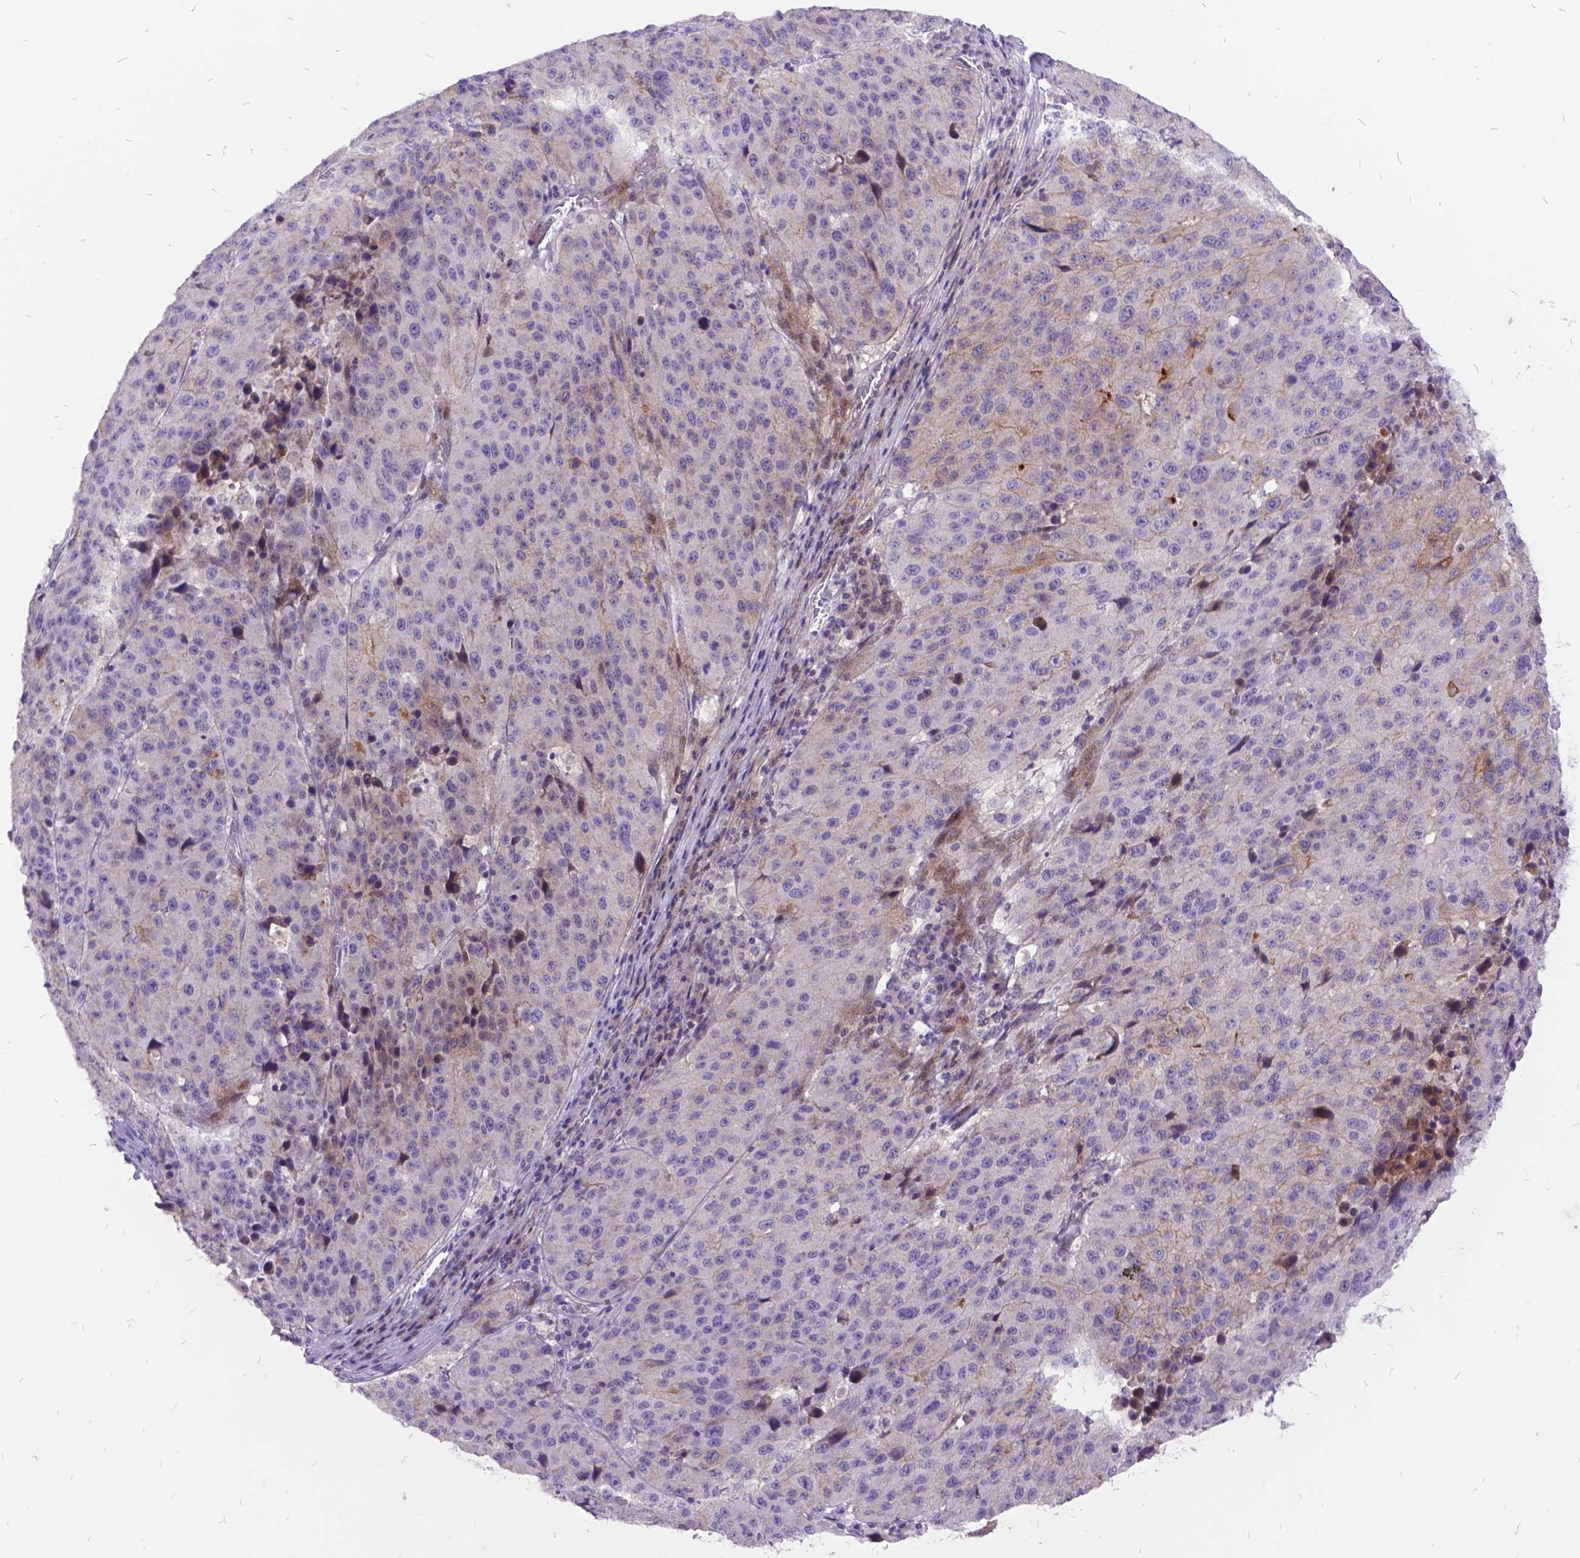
{"staining": {"intensity": "weak", "quantity": "25%-75%", "location": "cytoplasmic/membranous"}, "tissue": "stomach cancer", "cell_type": "Tumor cells", "image_type": "cancer", "snomed": [{"axis": "morphology", "description": "Adenocarcinoma, NOS"}, {"axis": "topography", "description": "Stomach"}], "caption": "About 25%-75% of tumor cells in stomach adenocarcinoma reveal weak cytoplasmic/membranous protein positivity as visualized by brown immunohistochemical staining.", "gene": "ITGB6", "patient": {"sex": "male", "age": 71}}